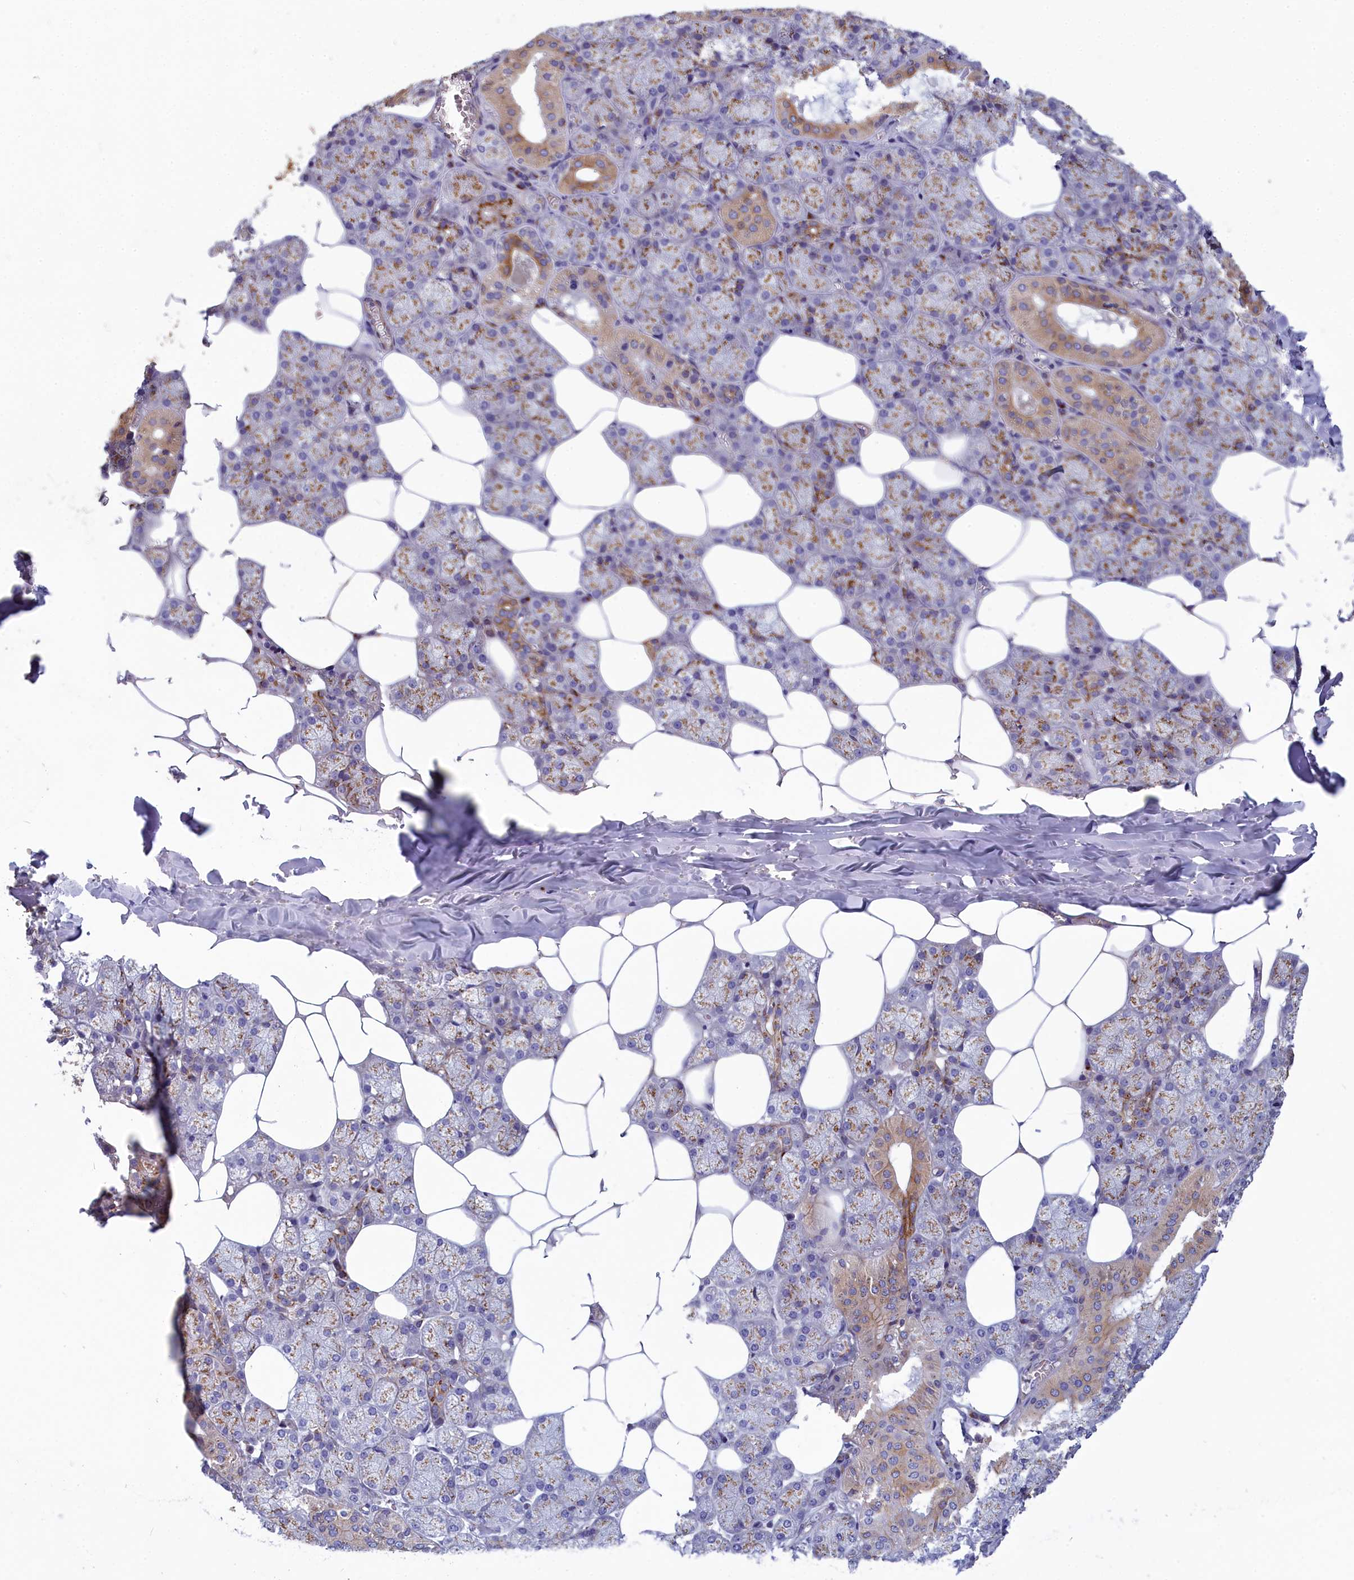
{"staining": {"intensity": "moderate", "quantity": "25%-75%", "location": "cytoplasmic/membranous"}, "tissue": "salivary gland", "cell_type": "Glandular cells", "image_type": "normal", "snomed": [{"axis": "morphology", "description": "Normal tissue, NOS"}, {"axis": "topography", "description": "Salivary gland"}], "caption": "Protein expression analysis of unremarkable human salivary gland reveals moderate cytoplasmic/membranous positivity in about 25%-75% of glandular cells.", "gene": "TUBGCP4", "patient": {"sex": "male", "age": 62}}